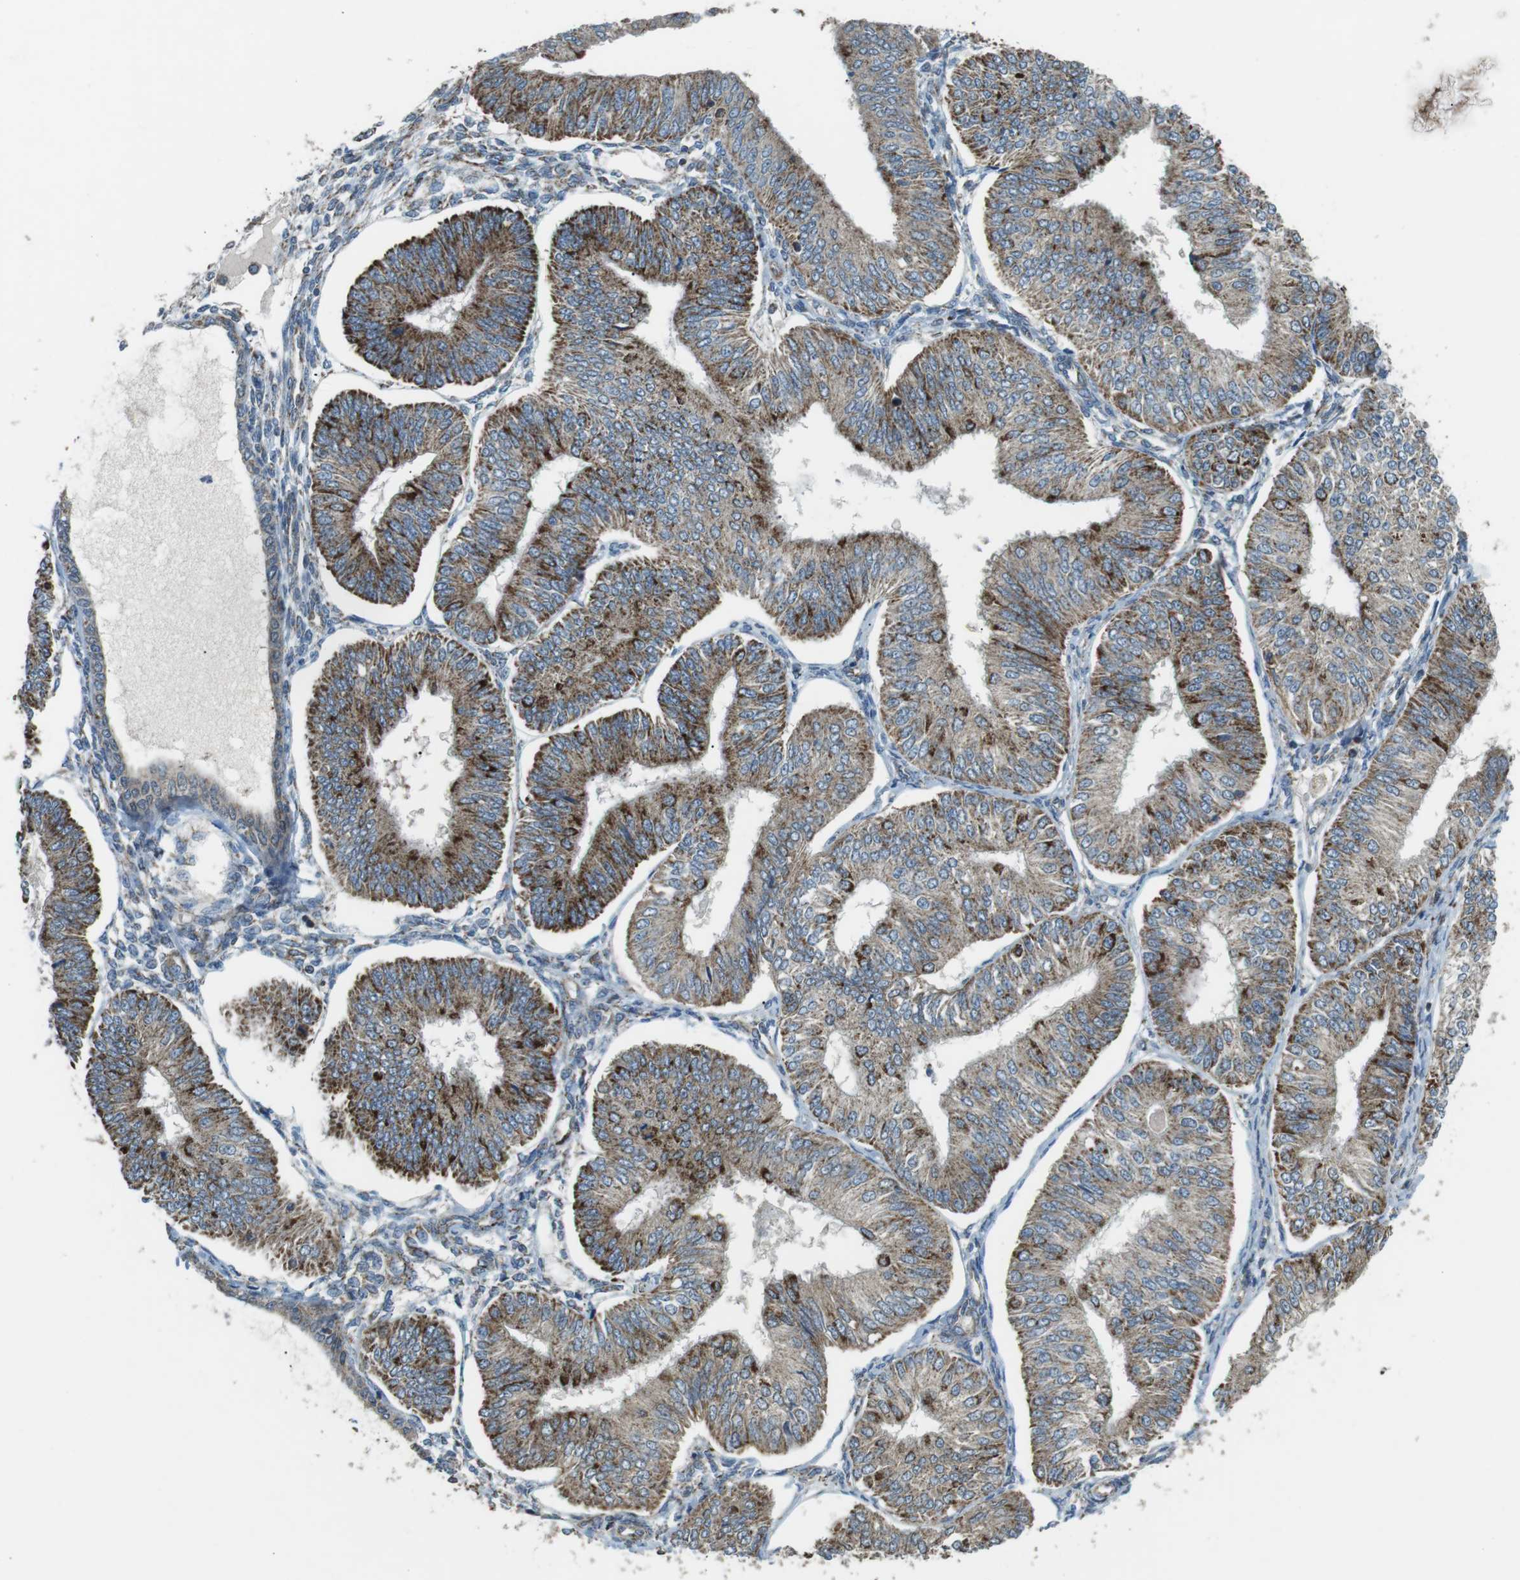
{"staining": {"intensity": "strong", "quantity": ">75%", "location": "cytoplasmic/membranous"}, "tissue": "endometrial cancer", "cell_type": "Tumor cells", "image_type": "cancer", "snomed": [{"axis": "morphology", "description": "Adenocarcinoma, NOS"}, {"axis": "topography", "description": "Endometrium"}], "caption": "Immunohistochemistry (IHC) (DAB) staining of endometrial adenocarcinoma reveals strong cytoplasmic/membranous protein positivity in approximately >75% of tumor cells.", "gene": "BACE1", "patient": {"sex": "female", "age": 58}}